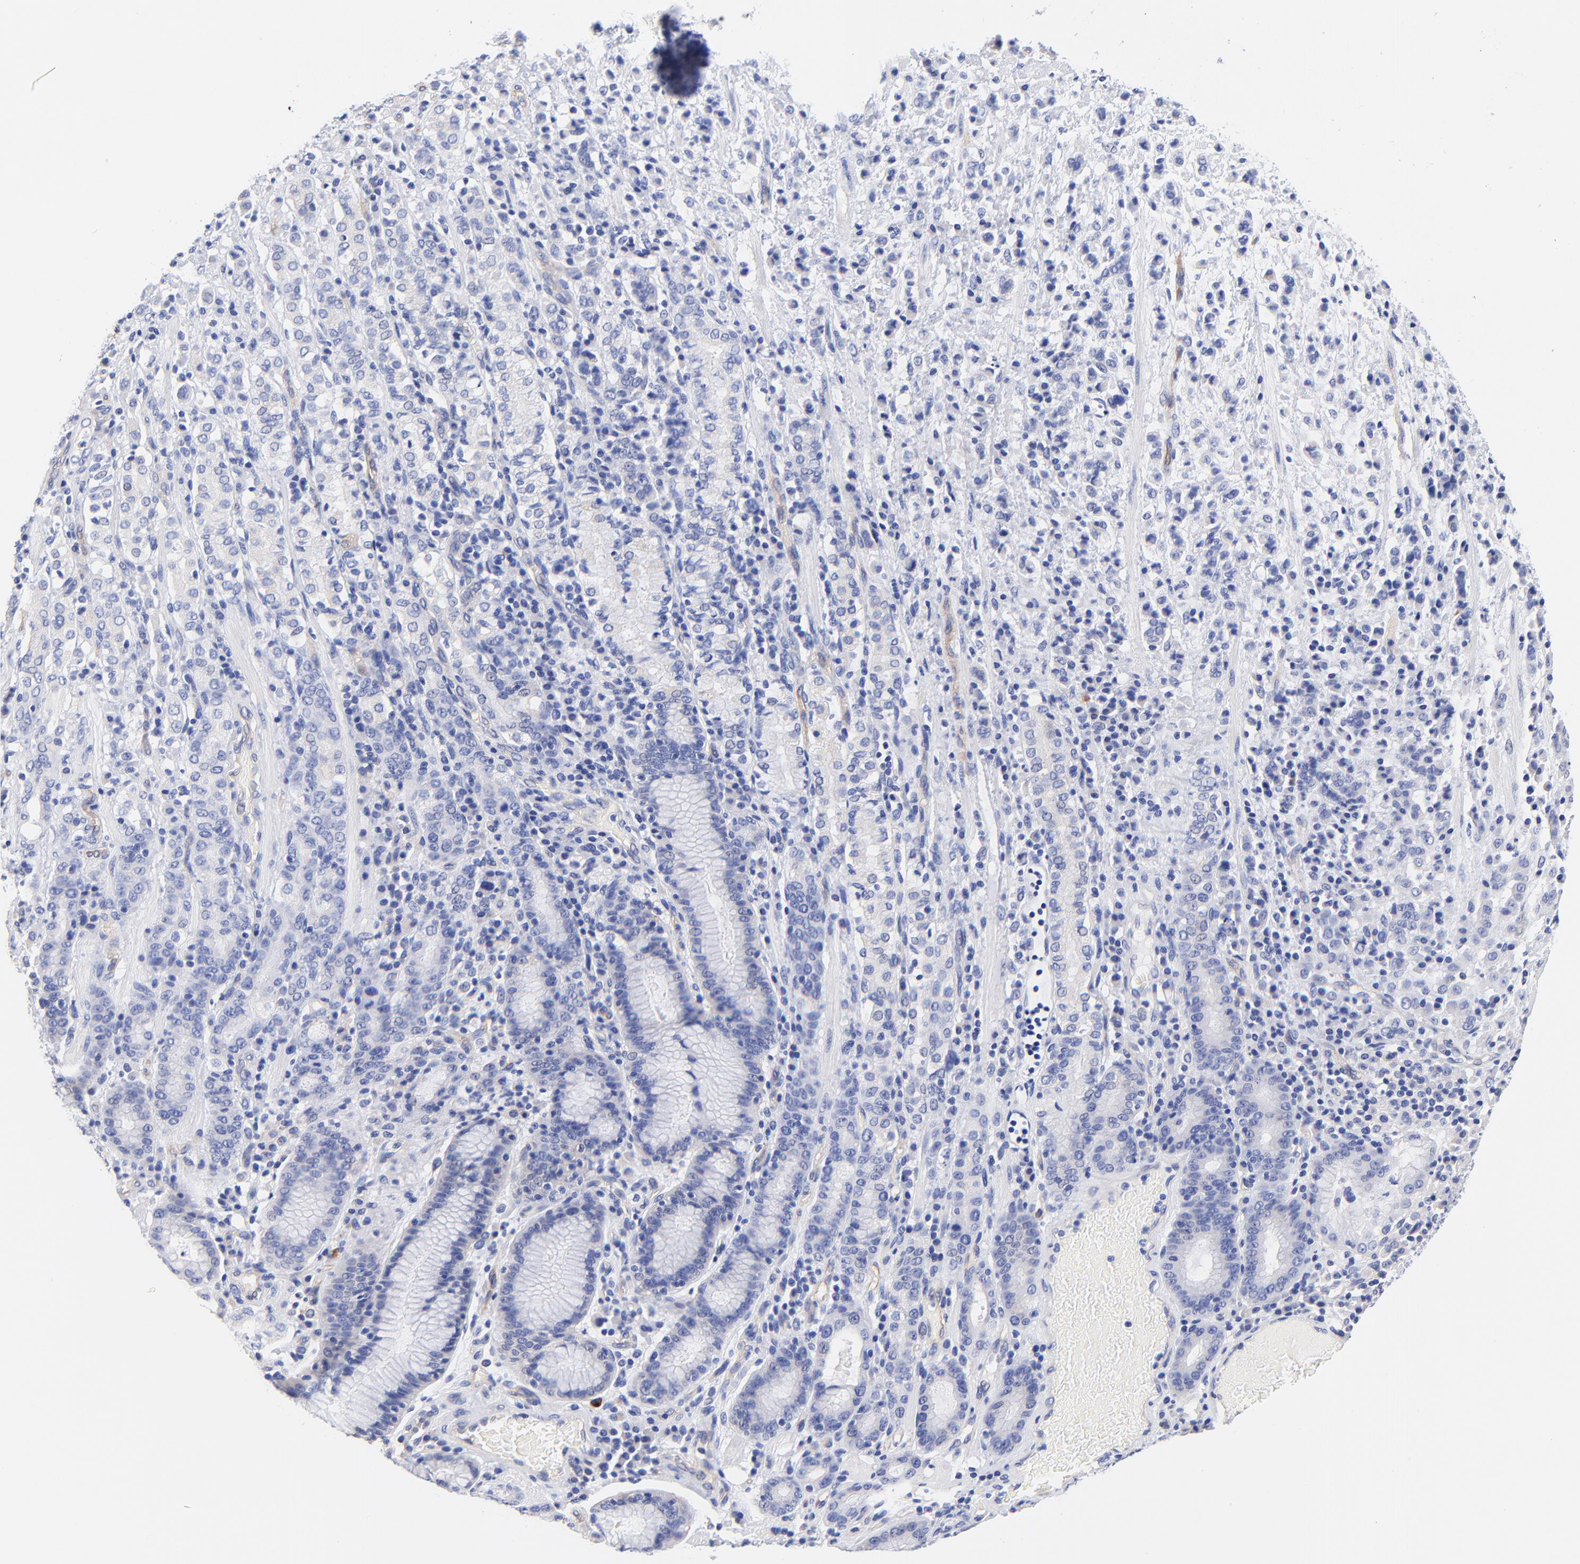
{"staining": {"intensity": "negative", "quantity": "none", "location": "none"}, "tissue": "stomach cancer", "cell_type": "Tumor cells", "image_type": "cancer", "snomed": [{"axis": "morphology", "description": "Adenocarcinoma, NOS"}, {"axis": "topography", "description": "Stomach, lower"}], "caption": "Tumor cells show no significant staining in stomach cancer.", "gene": "SLC44A2", "patient": {"sex": "male", "age": 88}}